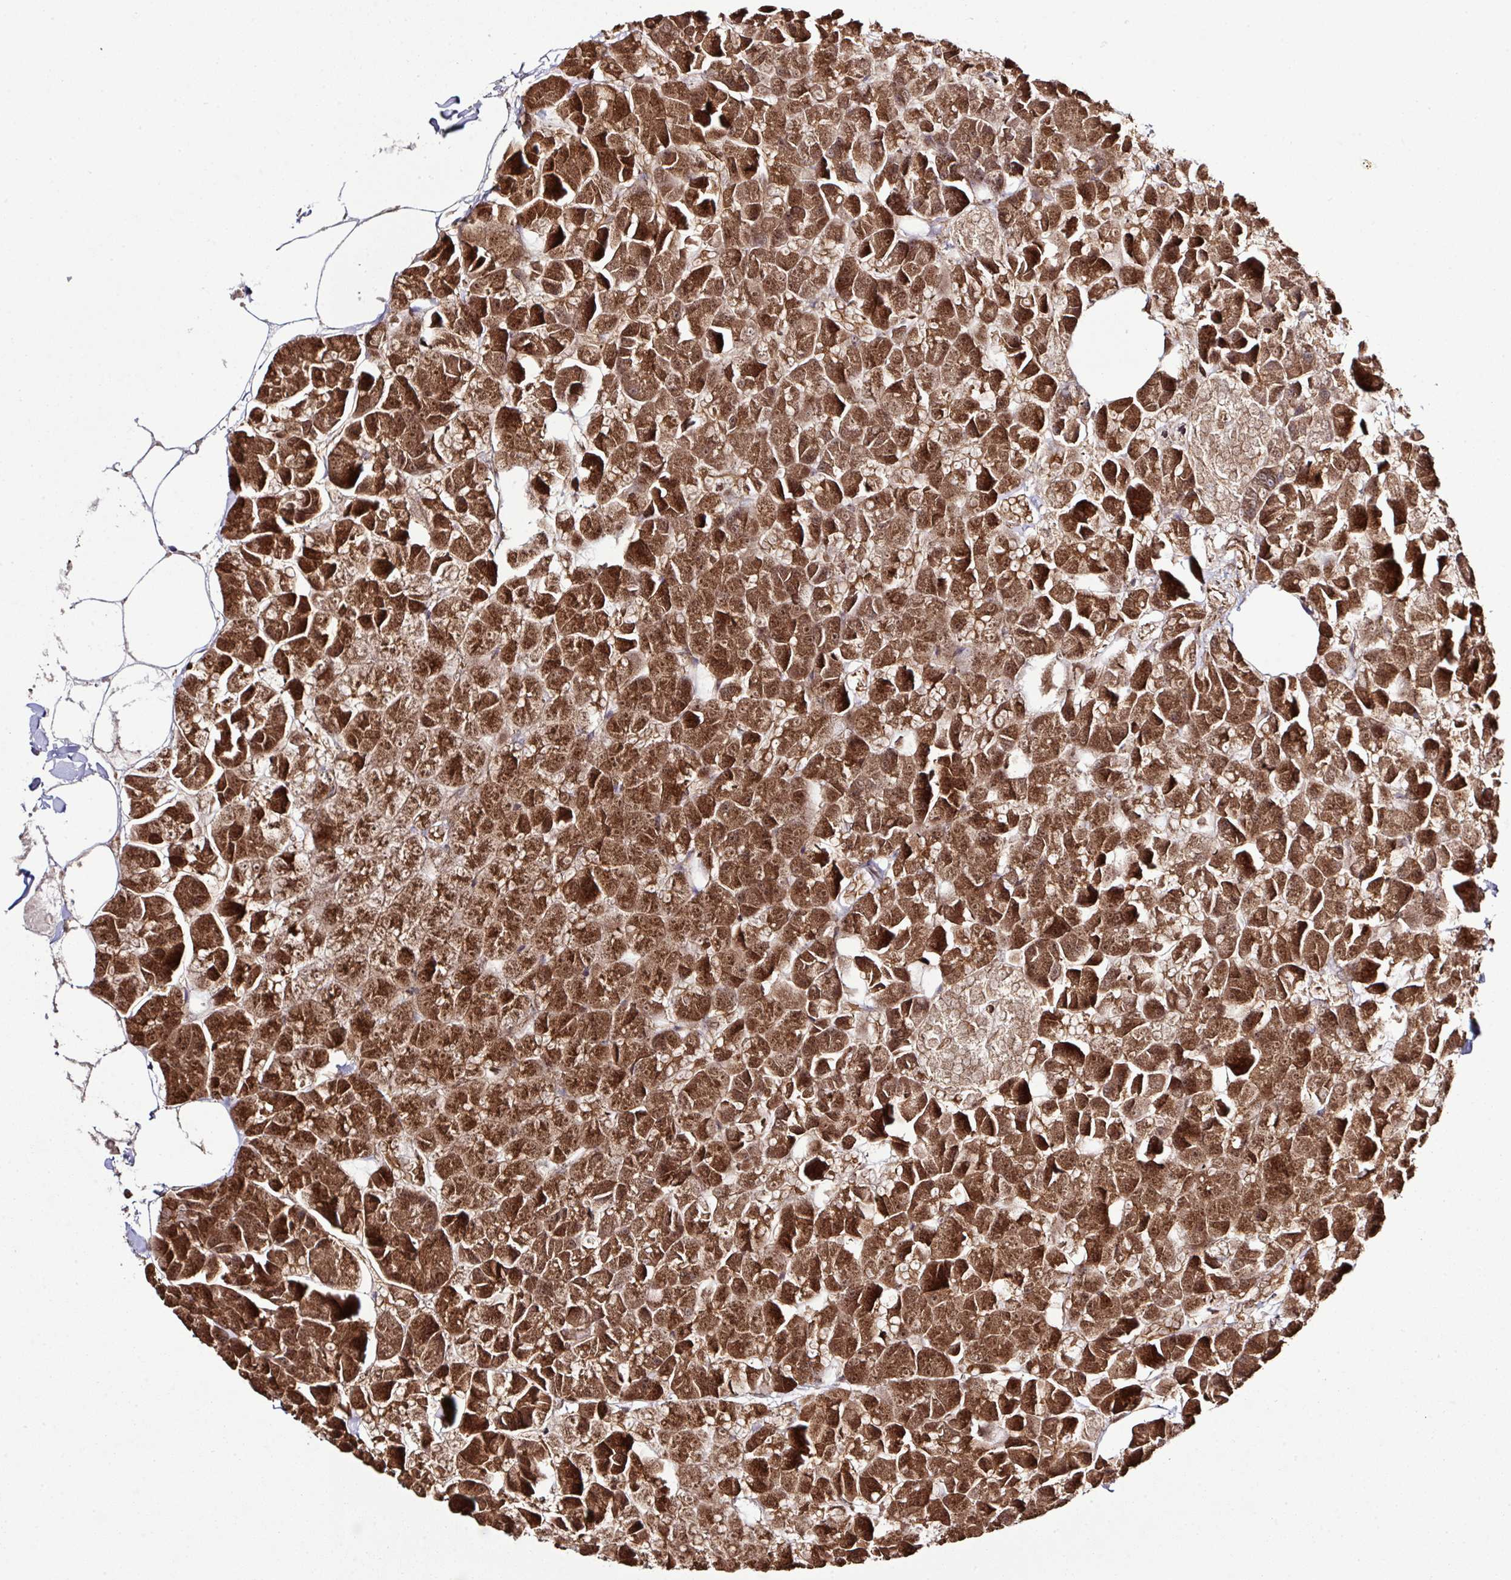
{"staining": {"intensity": "strong", "quantity": ">75%", "location": "cytoplasmic/membranous"}, "tissue": "pancreas", "cell_type": "Exocrine glandular cells", "image_type": "normal", "snomed": [{"axis": "morphology", "description": "Normal tissue, NOS"}, {"axis": "topography", "description": "Pancreas"}], "caption": "Immunohistochemistry (DAB) staining of normal pancreas shows strong cytoplasmic/membranous protein staining in approximately >75% of exocrine glandular cells. The staining was performed using DAB to visualize the protein expression in brown, while the nuclei were stained in blue with hematoxylin (Magnification: 20x).", "gene": "ARPIN", "patient": {"sex": "male", "age": 35}}